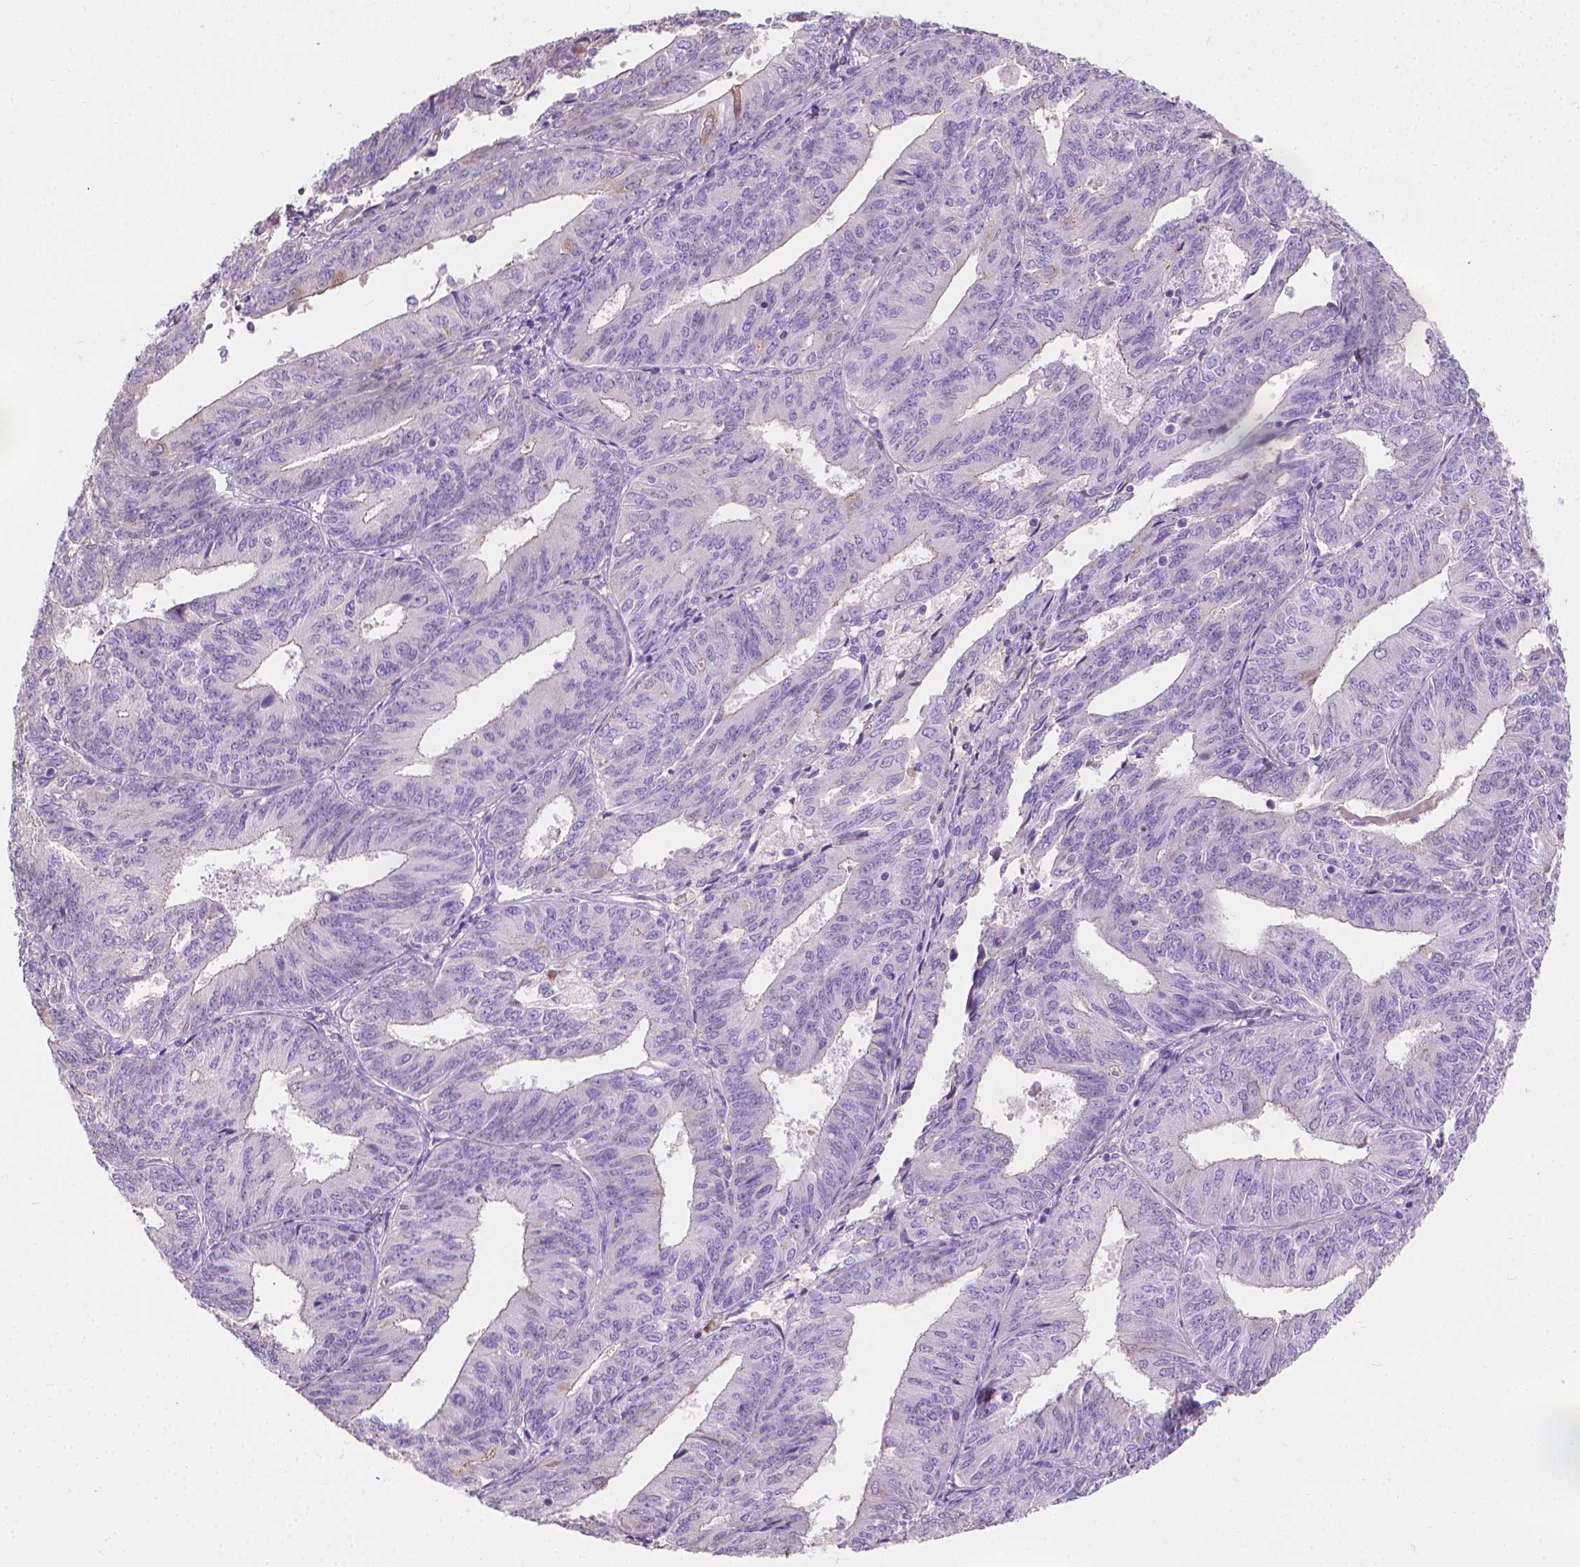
{"staining": {"intensity": "negative", "quantity": "none", "location": "none"}, "tissue": "endometrial cancer", "cell_type": "Tumor cells", "image_type": "cancer", "snomed": [{"axis": "morphology", "description": "Adenocarcinoma, NOS"}, {"axis": "topography", "description": "Endometrium"}], "caption": "Protein analysis of endometrial cancer (adenocarcinoma) demonstrates no significant positivity in tumor cells.", "gene": "CABCOCO1", "patient": {"sex": "female", "age": 58}}